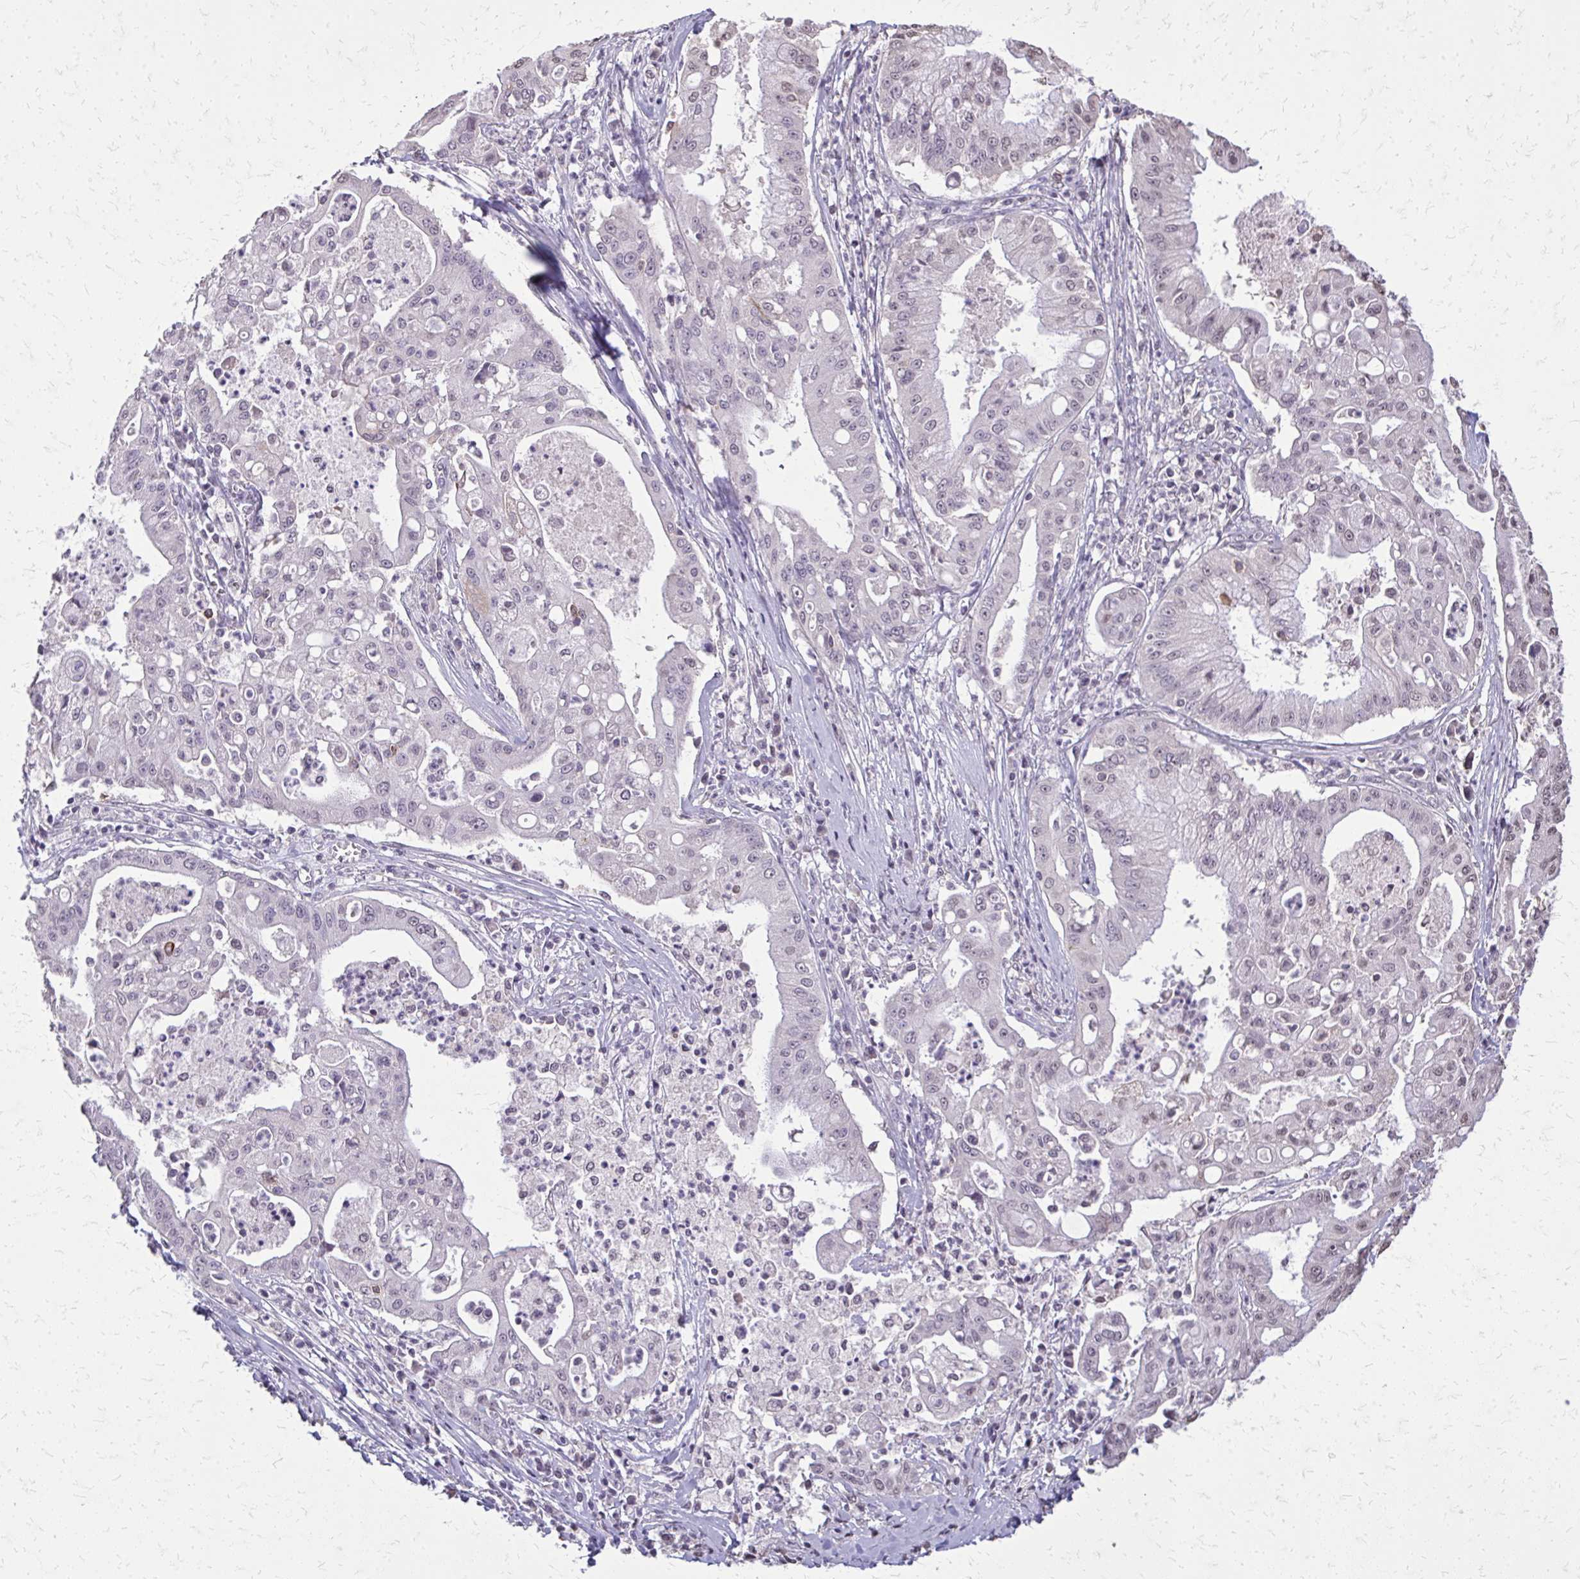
{"staining": {"intensity": "negative", "quantity": "none", "location": "none"}, "tissue": "ovarian cancer", "cell_type": "Tumor cells", "image_type": "cancer", "snomed": [{"axis": "morphology", "description": "Cystadenocarcinoma, mucinous, NOS"}, {"axis": "topography", "description": "Ovary"}], "caption": "Immunohistochemical staining of ovarian mucinous cystadenocarcinoma demonstrates no significant positivity in tumor cells.", "gene": "AKAP5", "patient": {"sex": "female", "age": 70}}